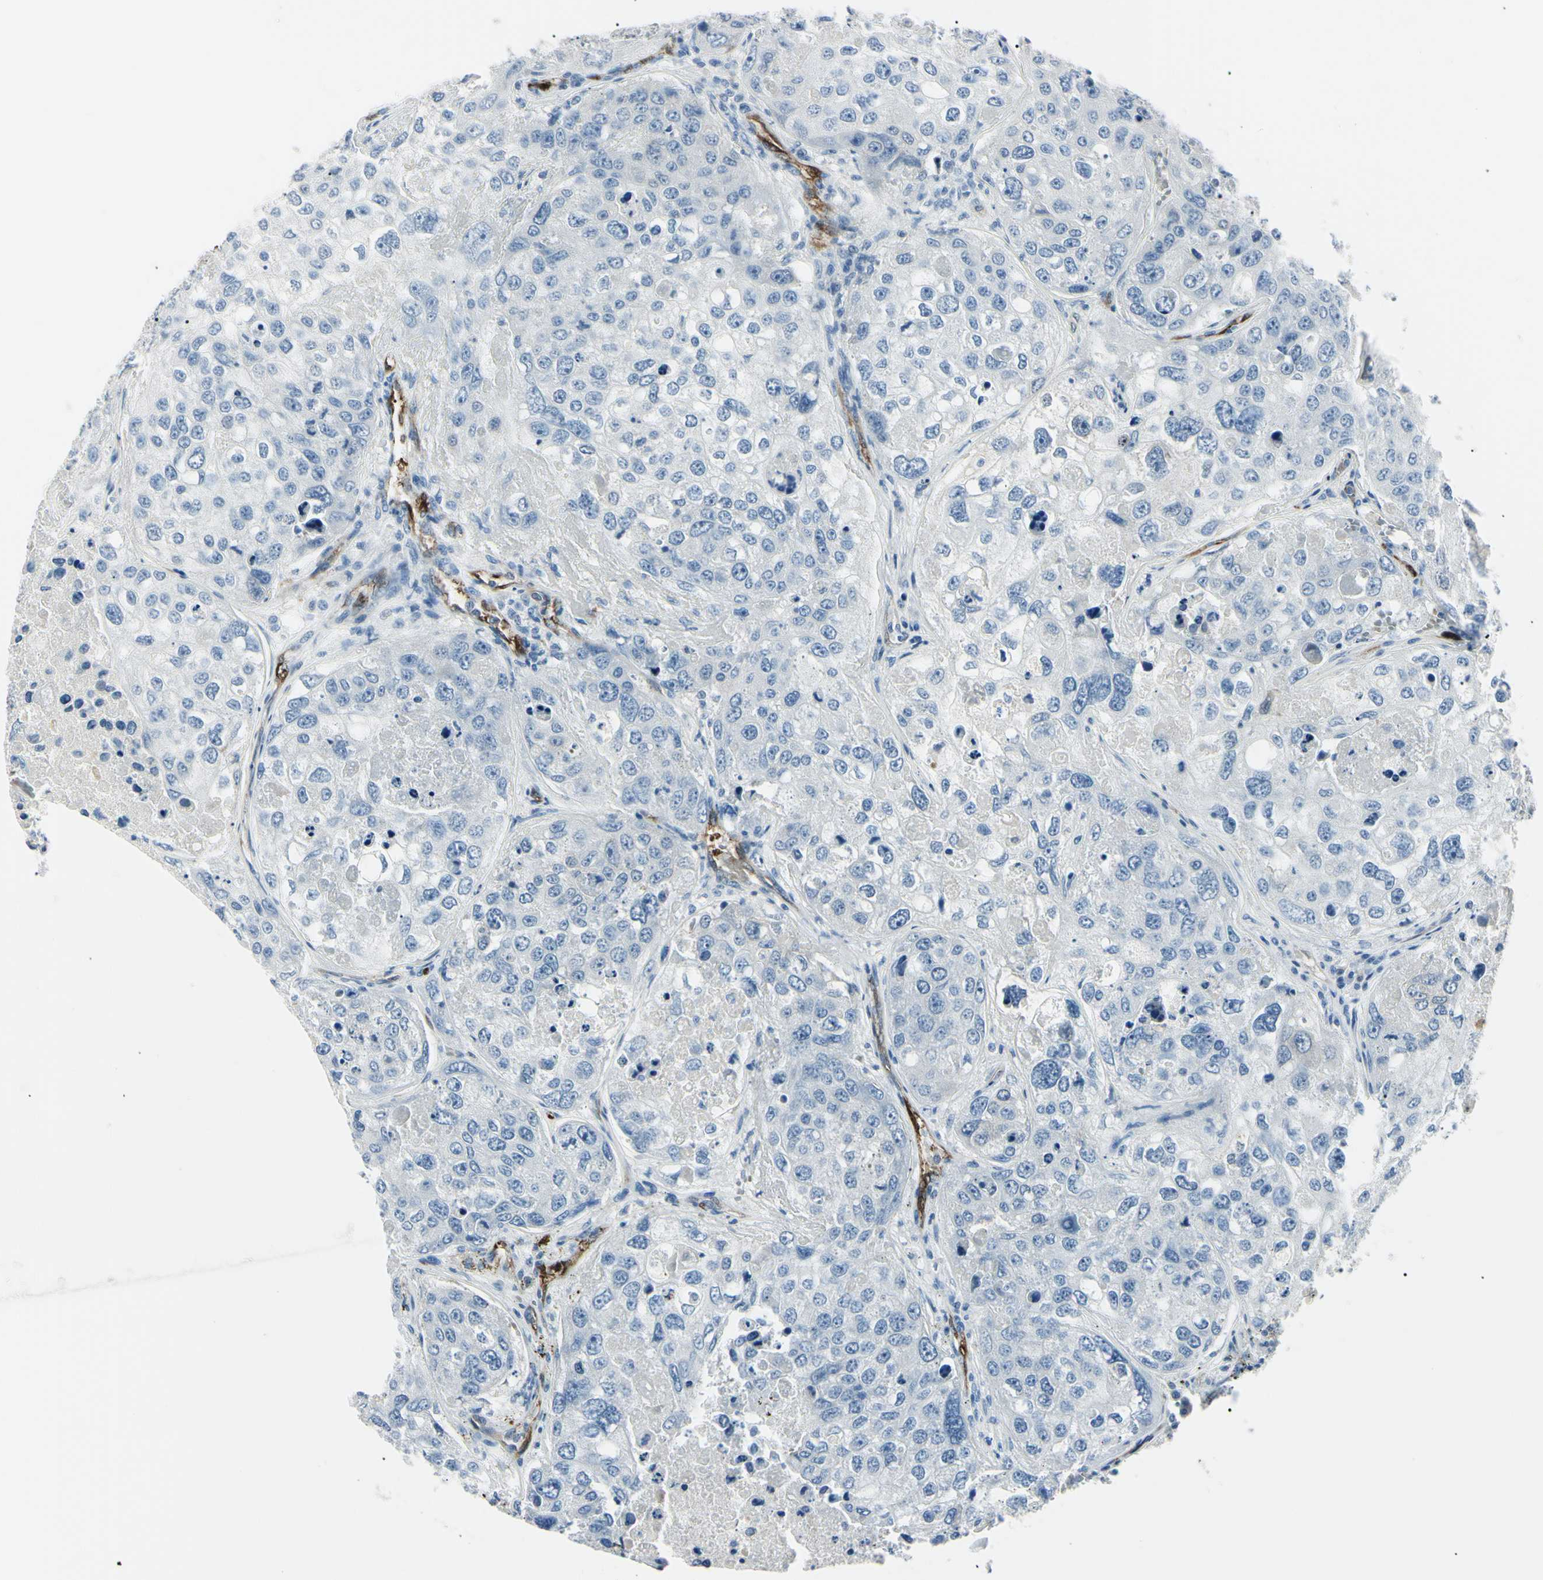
{"staining": {"intensity": "weak", "quantity": "<25%", "location": "cytoplasmic/membranous"}, "tissue": "urothelial cancer", "cell_type": "Tumor cells", "image_type": "cancer", "snomed": [{"axis": "morphology", "description": "Urothelial carcinoma, High grade"}, {"axis": "topography", "description": "Lymph node"}, {"axis": "topography", "description": "Urinary bladder"}], "caption": "IHC of human urothelial cancer reveals no positivity in tumor cells.", "gene": "CA2", "patient": {"sex": "male", "age": 51}}